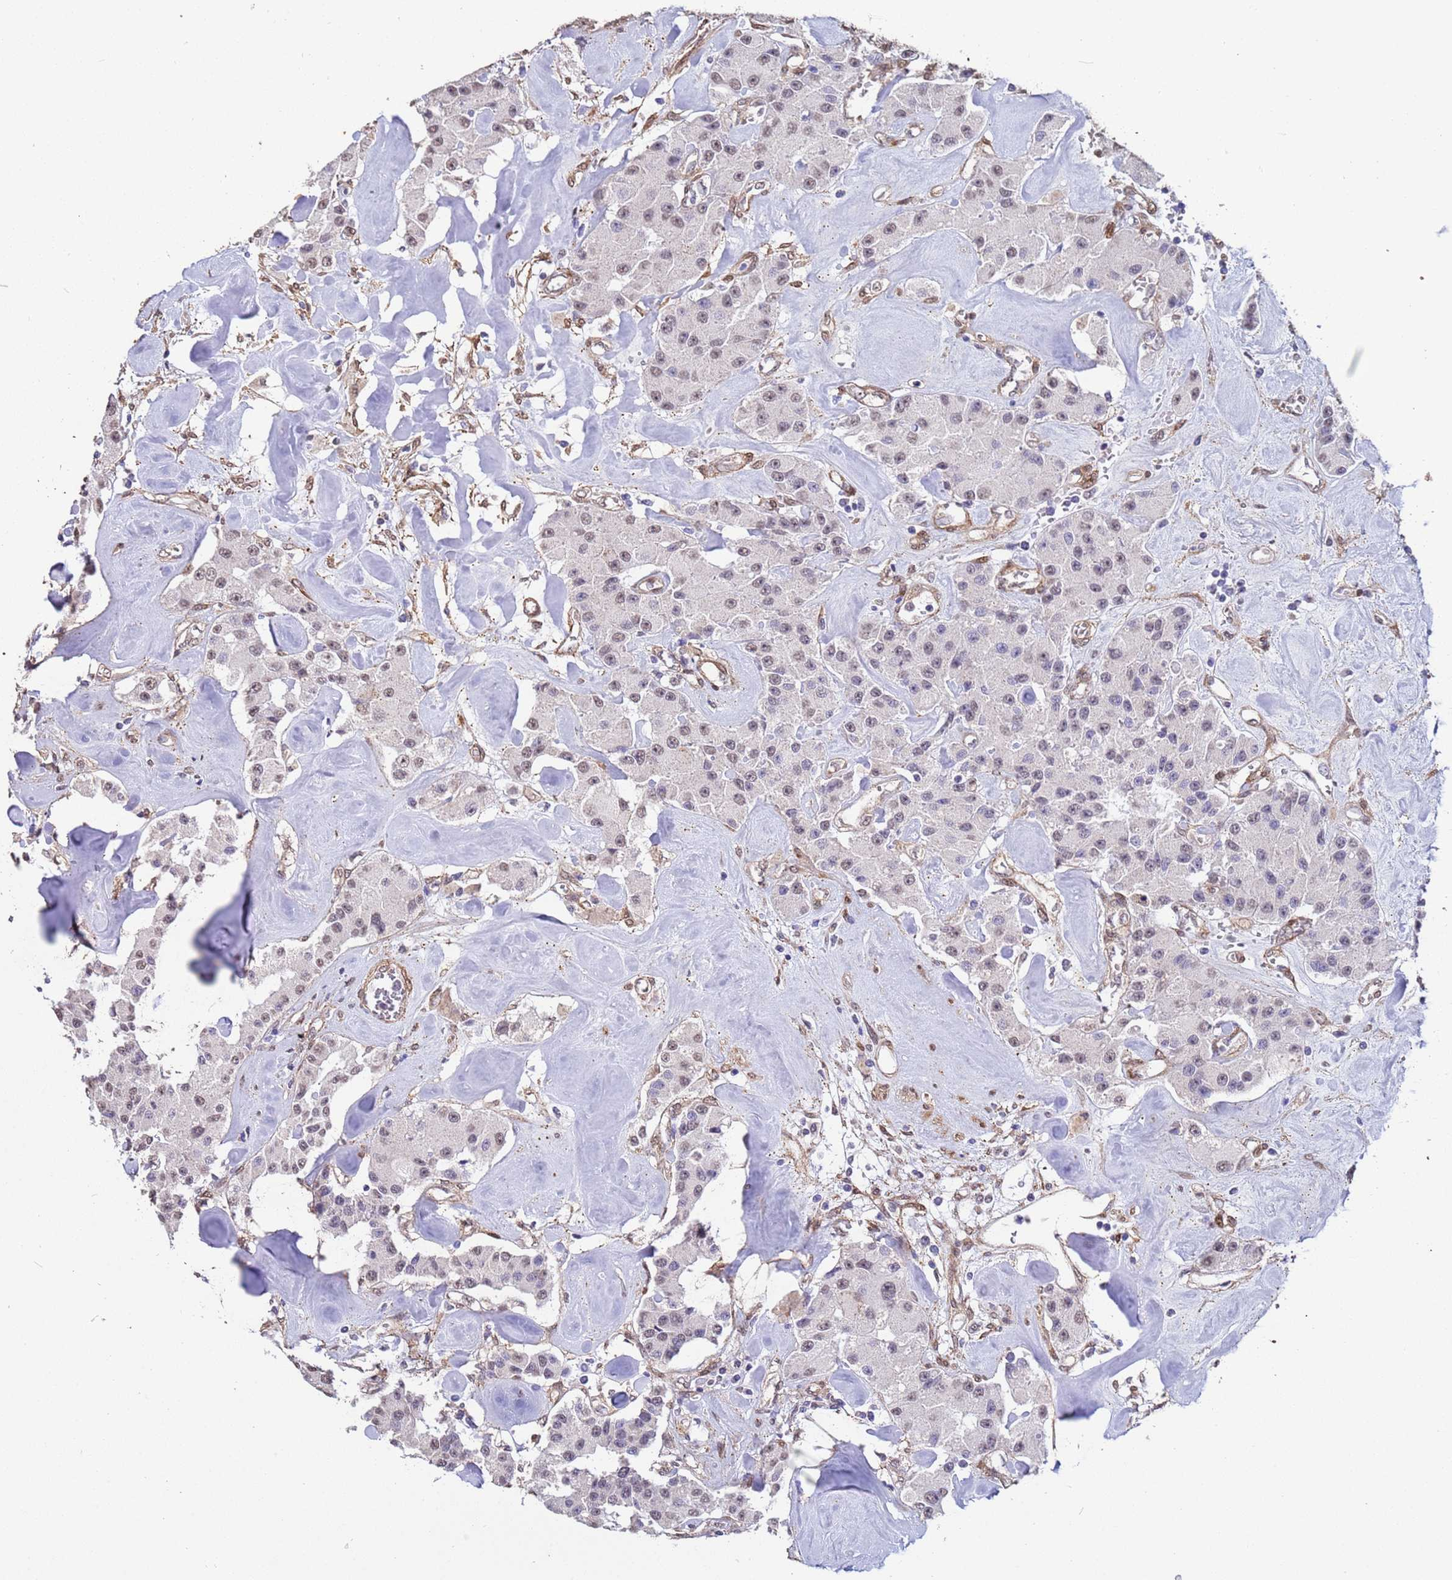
{"staining": {"intensity": "weak", "quantity": ">75%", "location": "nuclear"}, "tissue": "carcinoid", "cell_type": "Tumor cells", "image_type": "cancer", "snomed": [{"axis": "morphology", "description": "Carcinoid, malignant, NOS"}, {"axis": "topography", "description": "Pancreas"}], "caption": "A brown stain shows weak nuclear expression of a protein in carcinoid tumor cells.", "gene": "TRIP6", "patient": {"sex": "male", "age": 41}}